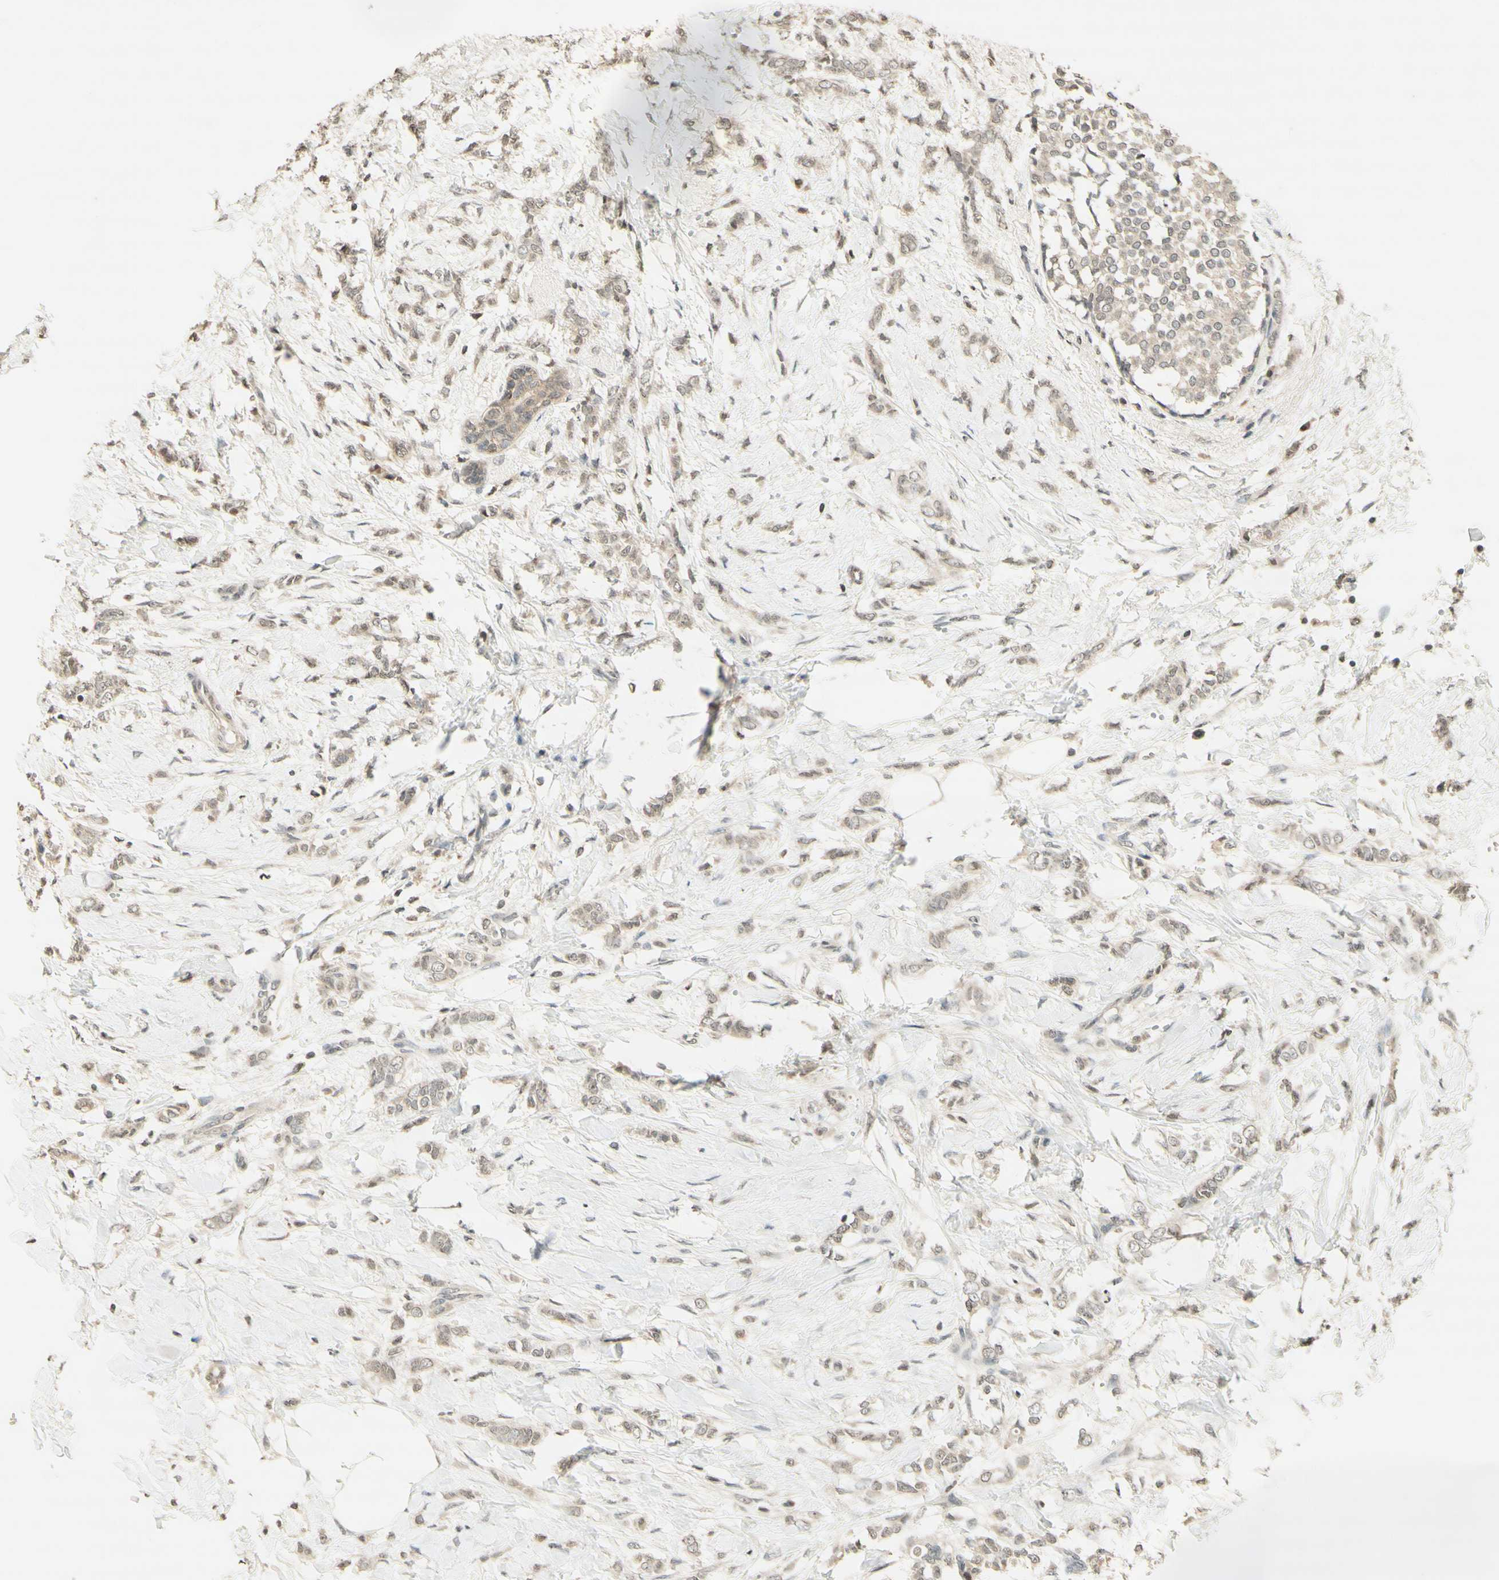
{"staining": {"intensity": "weak", "quantity": ">75%", "location": "cytoplasmic/membranous"}, "tissue": "breast cancer", "cell_type": "Tumor cells", "image_type": "cancer", "snomed": [{"axis": "morphology", "description": "Lobular carcinoma, in situ"}, {"axis": "morphology", "description": "Lobular carcinoma"}, {"axis": "topography", "description": "Breast"}], "caption": "Breast cancer (lobular carcinoma in situ) stained with a protein marker exhibits weak staining in tumor cells.", "gene": "GLI1", "patient": {"sex": "female", "age": 41}}